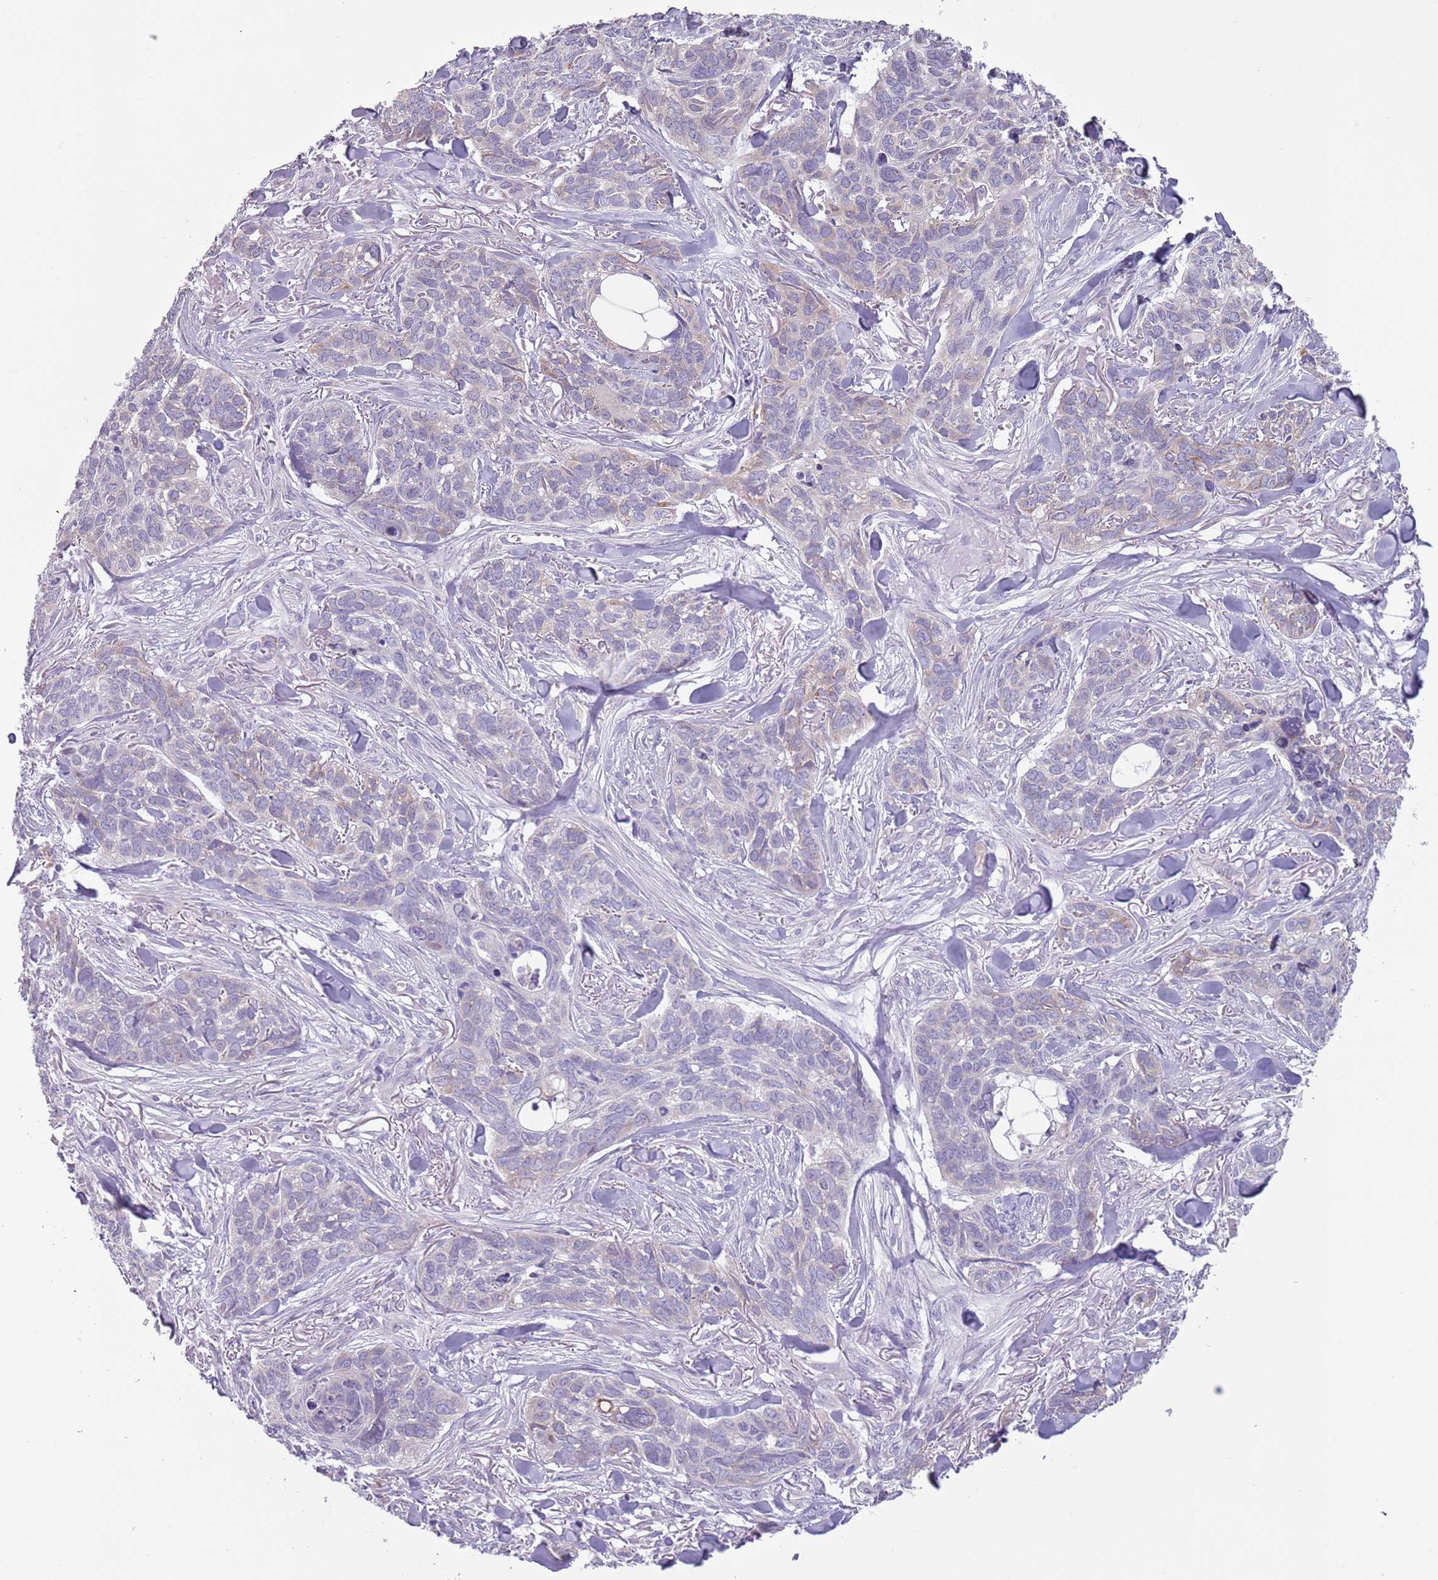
{"staining": {"intensity": "weak", "quantity": "<25%", "location": "cytoplasmic/membranous"}, "tissue": "skin cancer", "cell_type": "Tumor cells", "image_type": "cancer", "snomed": [{"axis": "morphology", "description": "Basal cell carcinoma"}, {"axis": "topography", "description": "Skin"}], "caption": "This is an immunohistochemistry (IHC) photomicrograph of skin basal cell carcinoma. There is no positivity in tumor cells.", "gene": "HYOU1", "patient": {"sex": "male", "age": 86}}